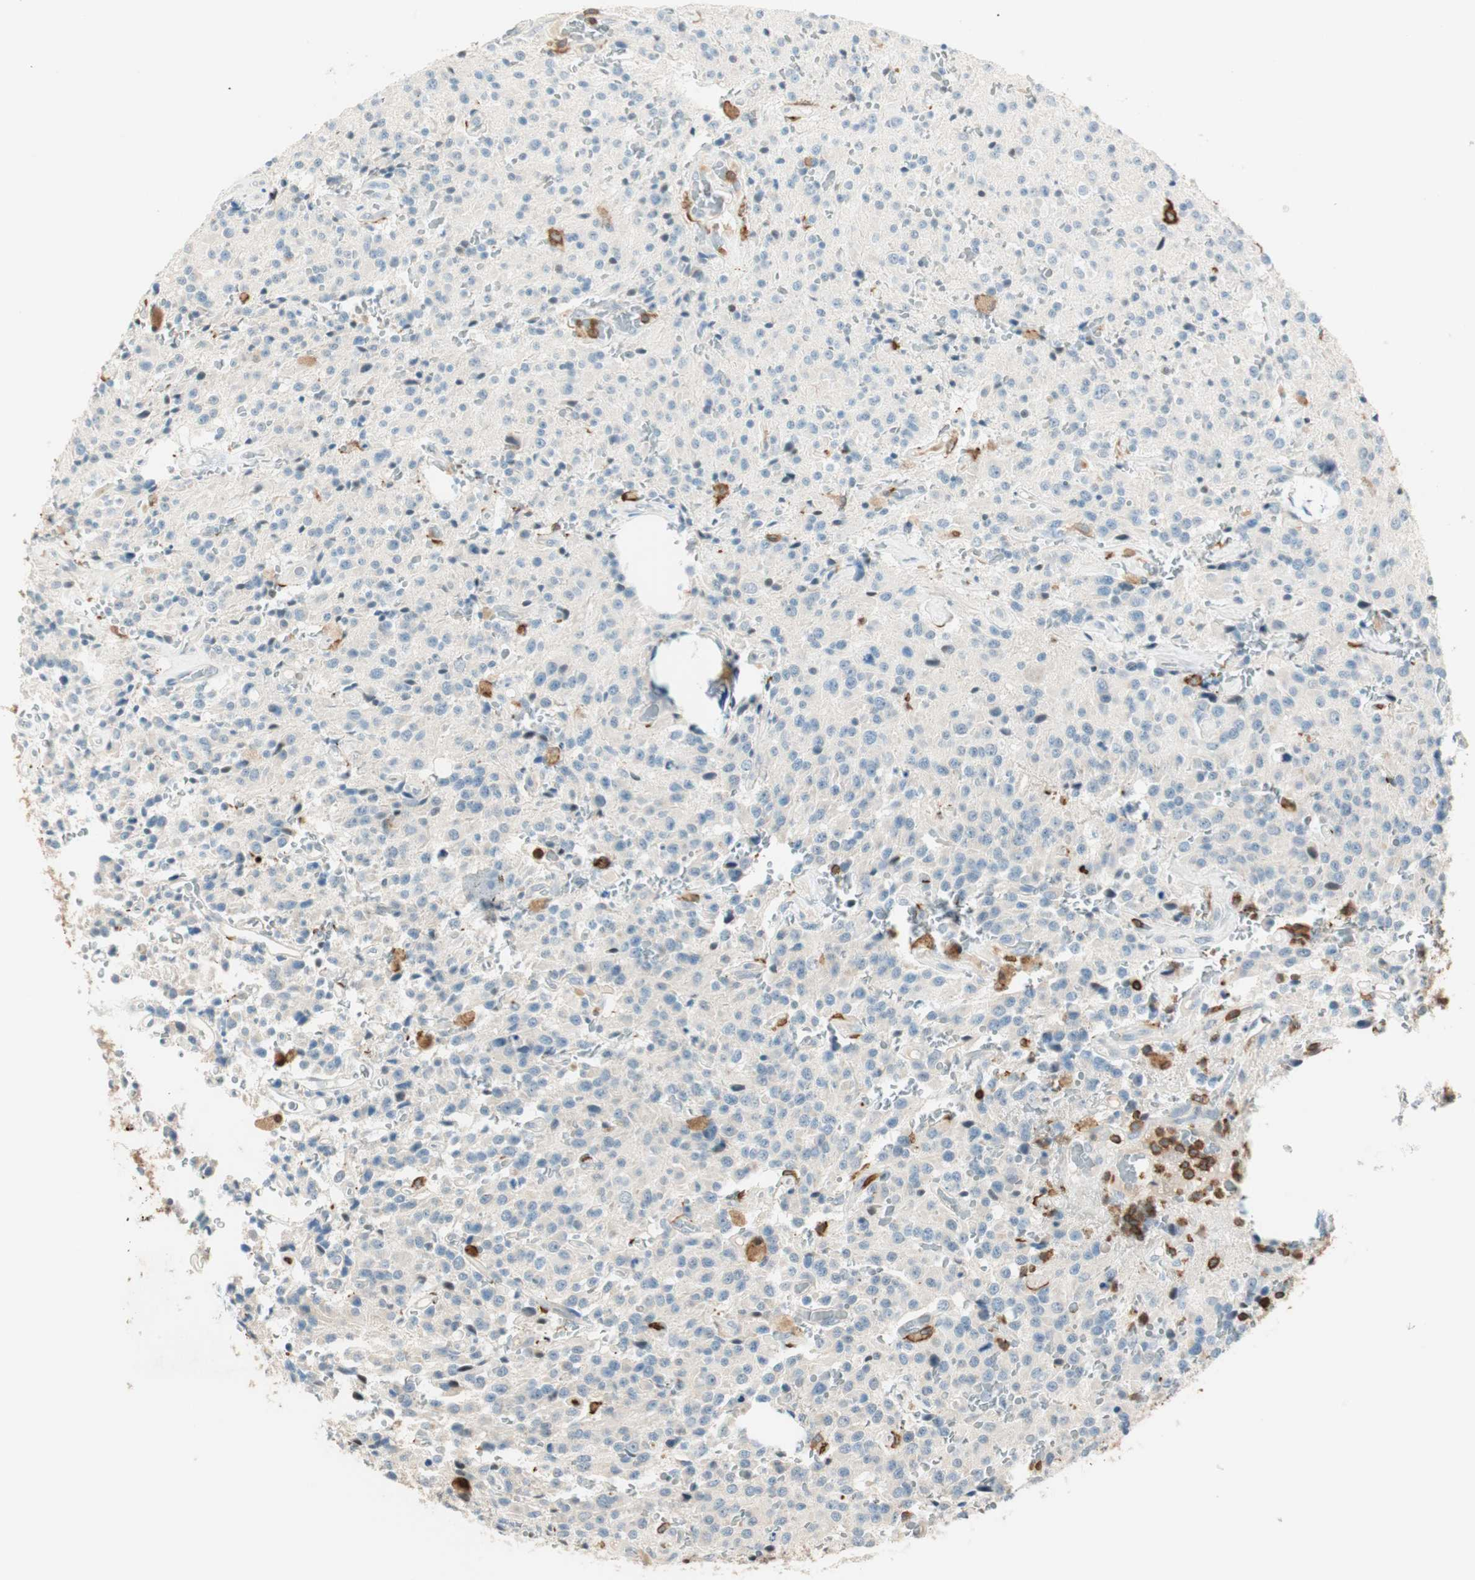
{"staining": {"intensity": "weak", "quantity": "25%-75%", "location": "cytoplasmic/membranous"}, "tissue": "glioma", "cell_type": "Tumor cells", "image_type": "cancer", "snomed": [{"axis": "morphology", "description": "Glioma, malignant, Low grade"}, {"axis": "topography", "description": "Brain"}], "caption": "DAB (3,3'-diaminobenzidine) immunohistochemical staining of glioma exhibits weak cytoplasmic/membranous protein expression in about 25%-75% of tumor cells.", "gene": "HPGD", "patient": {"sex": "male", "age": 58}}